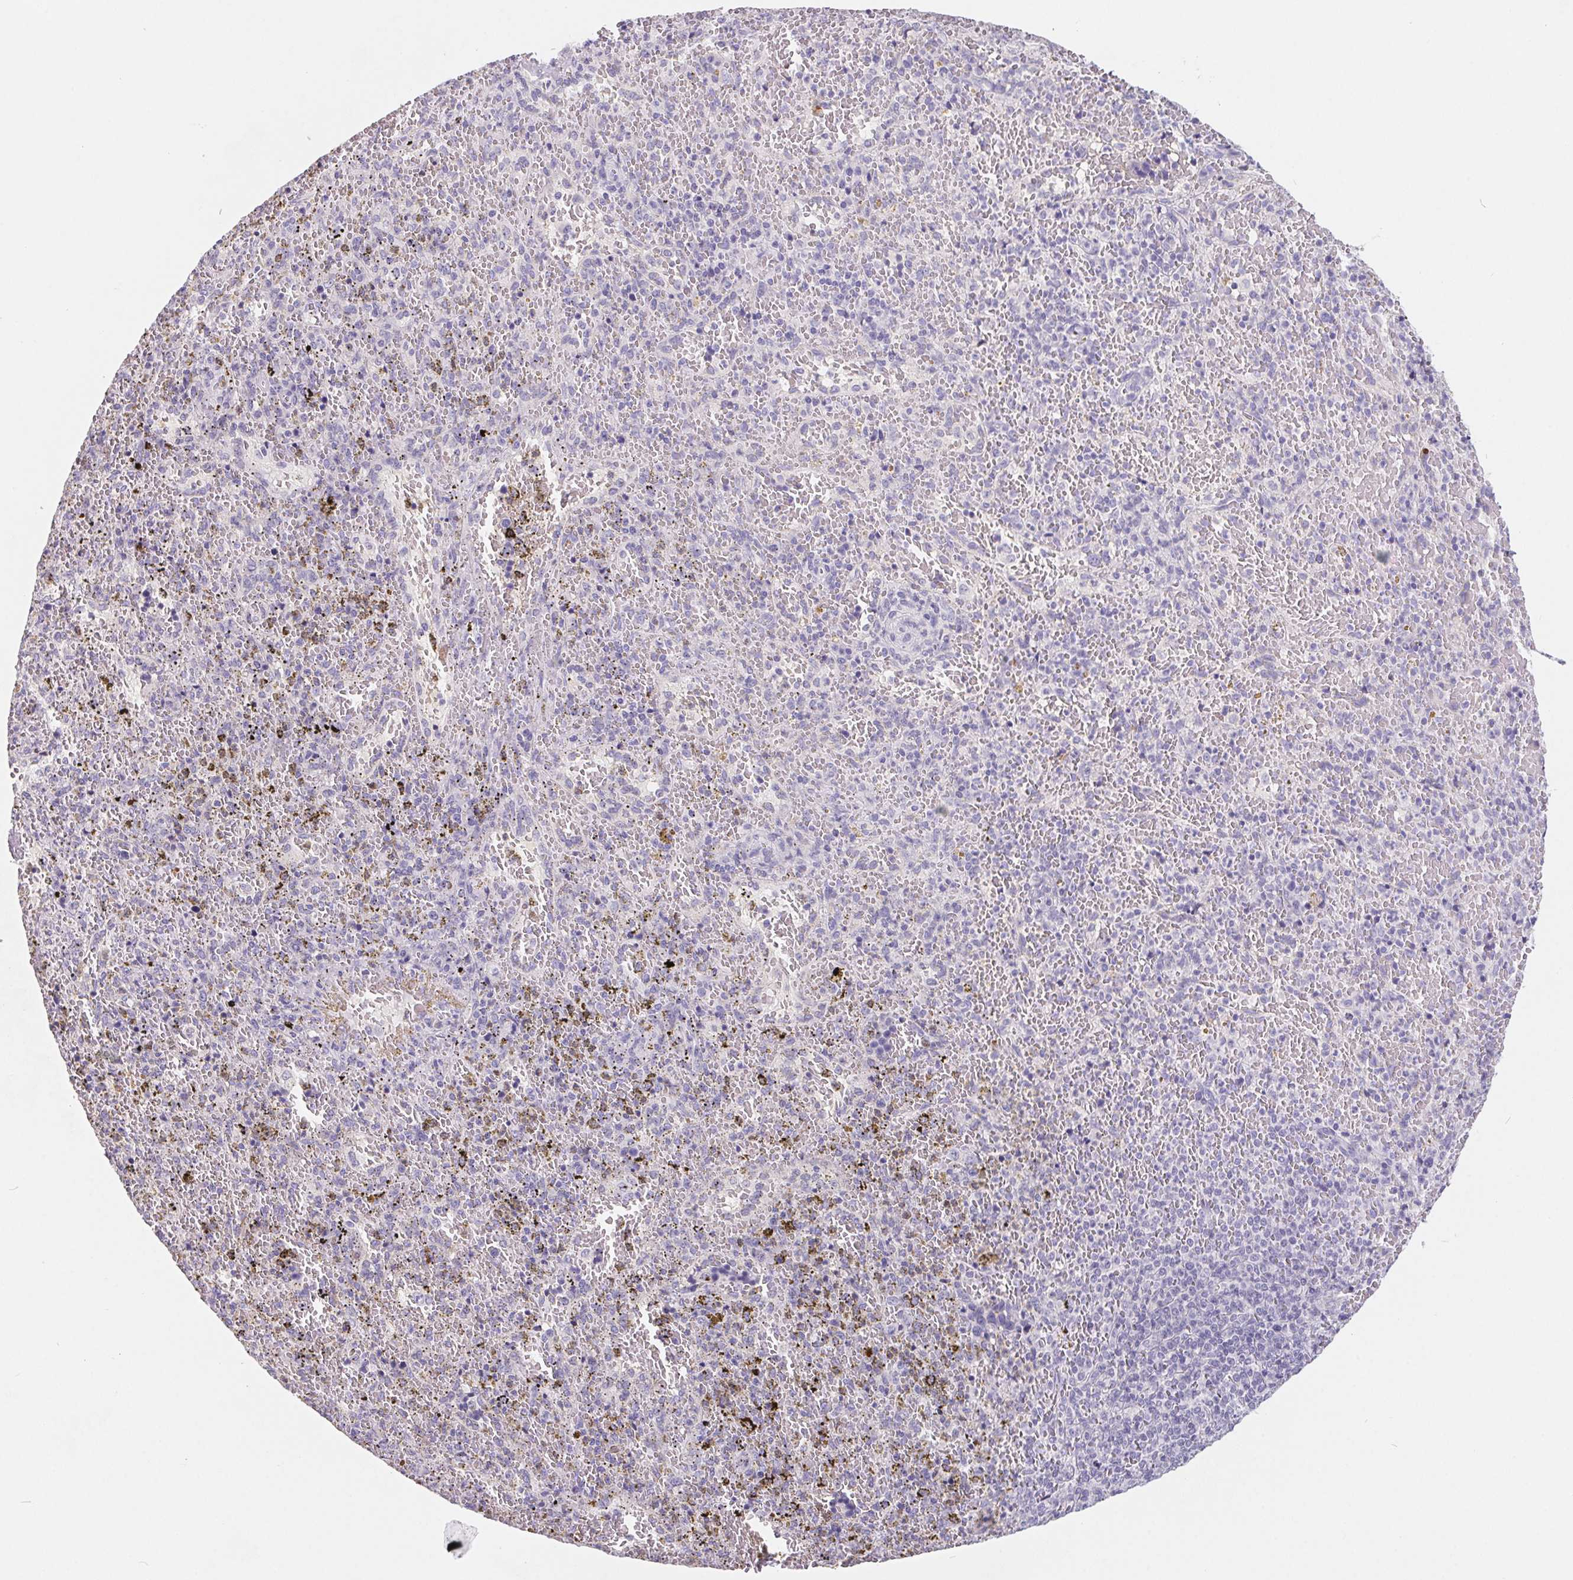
{"staining": {"intensity": "negative", "quantity": "none", "location": "none"}, "tissue": "spleen", "cell_type": "Cells in red pulp", "image_type": "normal", "snomed": [{"axis": "morphology", "description": "Normal tissue, NOS"}, {"axis": "topography", "description": "Spleen"}], "caption": "Protein analysis of benign spleen demonstrates no significant expression in cells in red pulp.", "gene": "FDX1", "patient": {"sex": "female", "age": 50}}